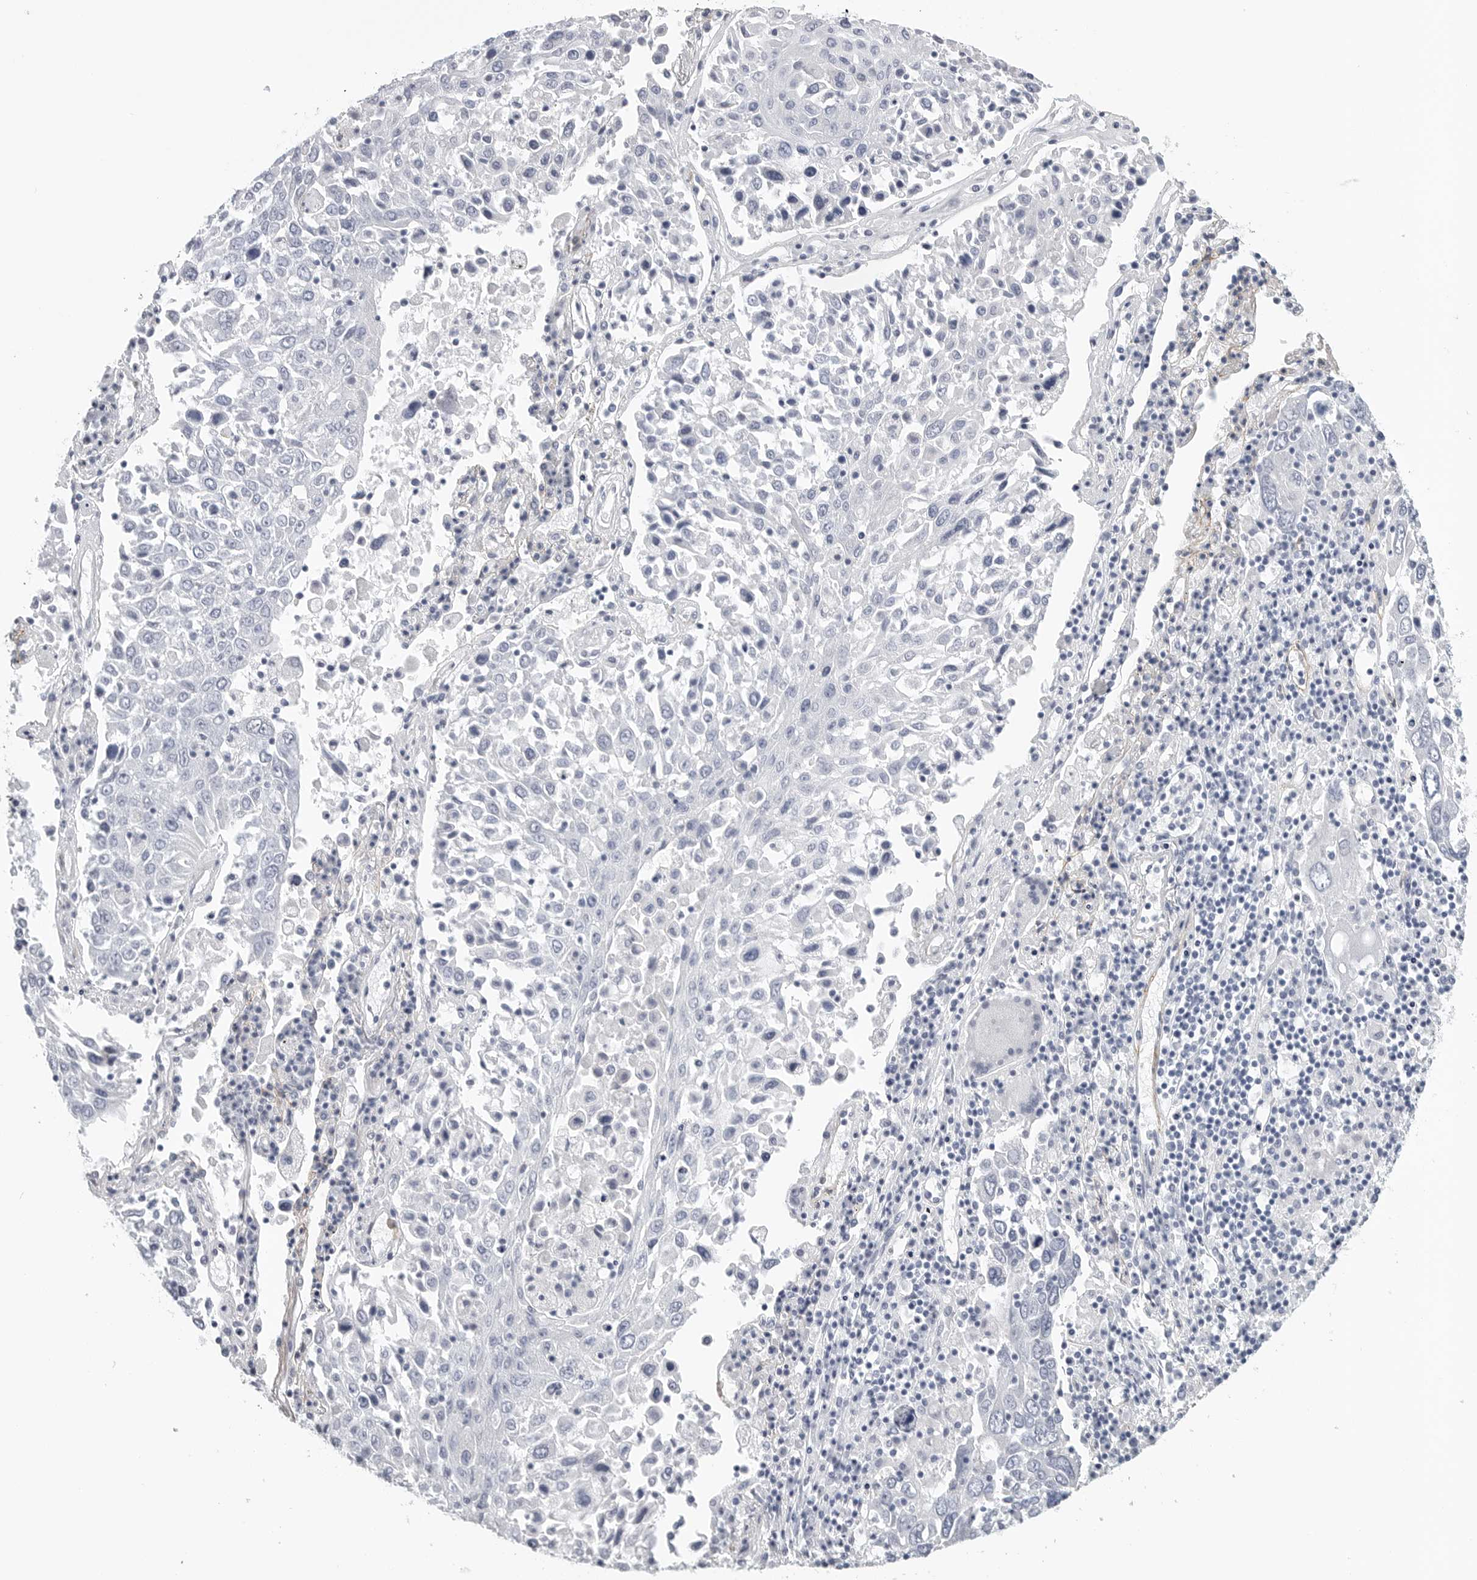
{"staining": {"intensity": "negative", "quantity": "none", "location": "none"}, "tissue": "lung cancer", "cell_type": "Tumor cells", "image_type": "cancer", "snomed": [{"axis": "morphology", "description": "Squamous cell carcinoma, NOS"}, {"axis": "topography", "description": "Lung"}], "caption": "Tumor cells are negative for brown protein staining in lung squamous cell carcinoma.", "gene": "TNR", "patient": {"sex": "male", "age": 65}}